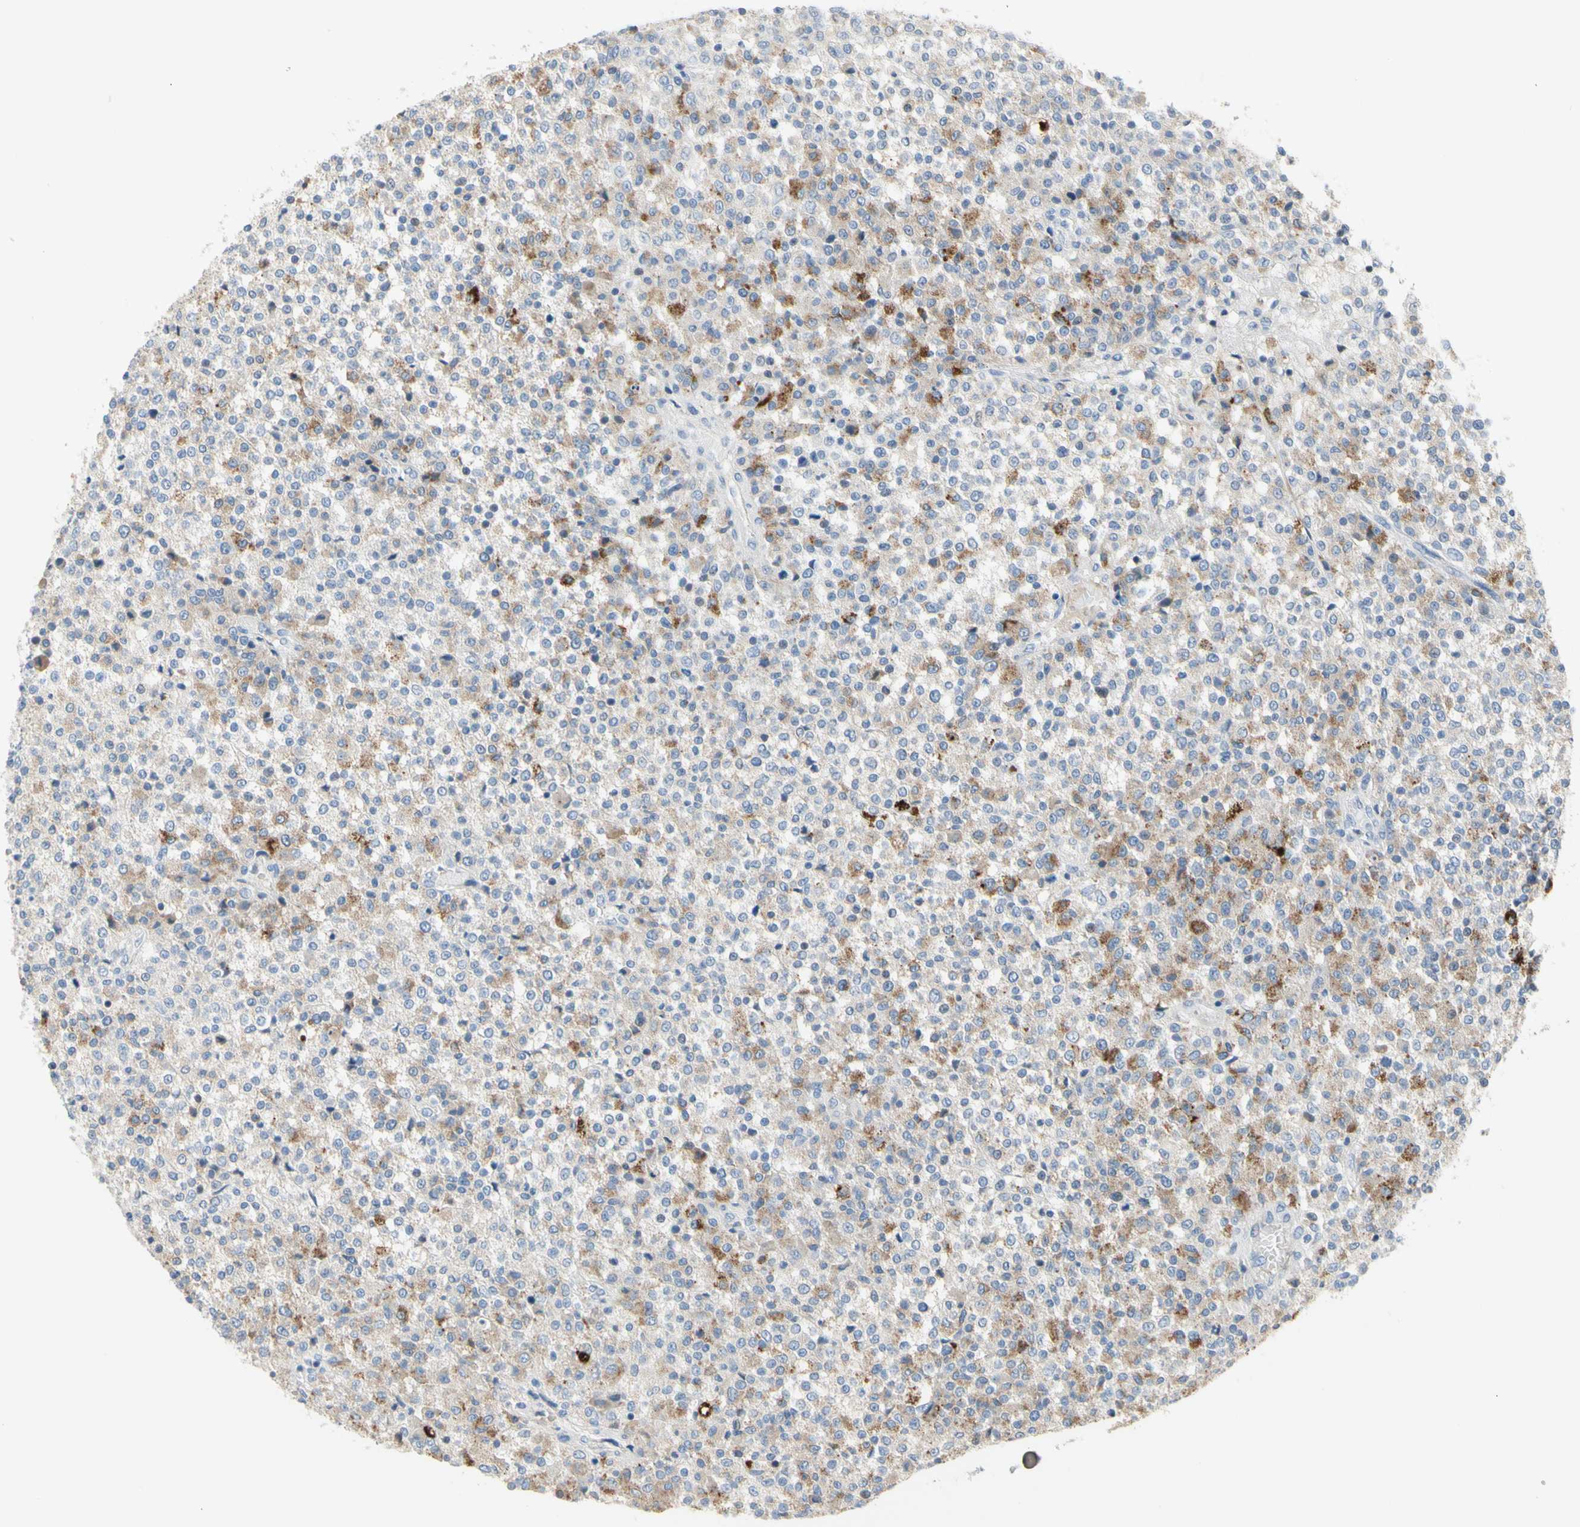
{"staining": {"intensity": "weak", "quantity": ">75%", "location": "cytoplasmic/membranous"}, "tissue": "testis cancer", "cell_type": "Tumor cells", "image_type": "cancer", "snomed": [{"axis": "morphology", "description": "Seminoma, NOS"}, {"axis": "topography", "description": "Testis"}], "caption": "The photomicrograph reveals staining of testis cancer, revealing weak cytoplasmic/membranous protein positivity (brown color) within tumor cells. The staining was performed using DAB (3,3'-diaminobenzidine), with brown indicating positive protein expression. Nuclei are stained blue with hematoxylin.", "gene": "MUC1", "patient": {"sex": "male", "age": 59}}